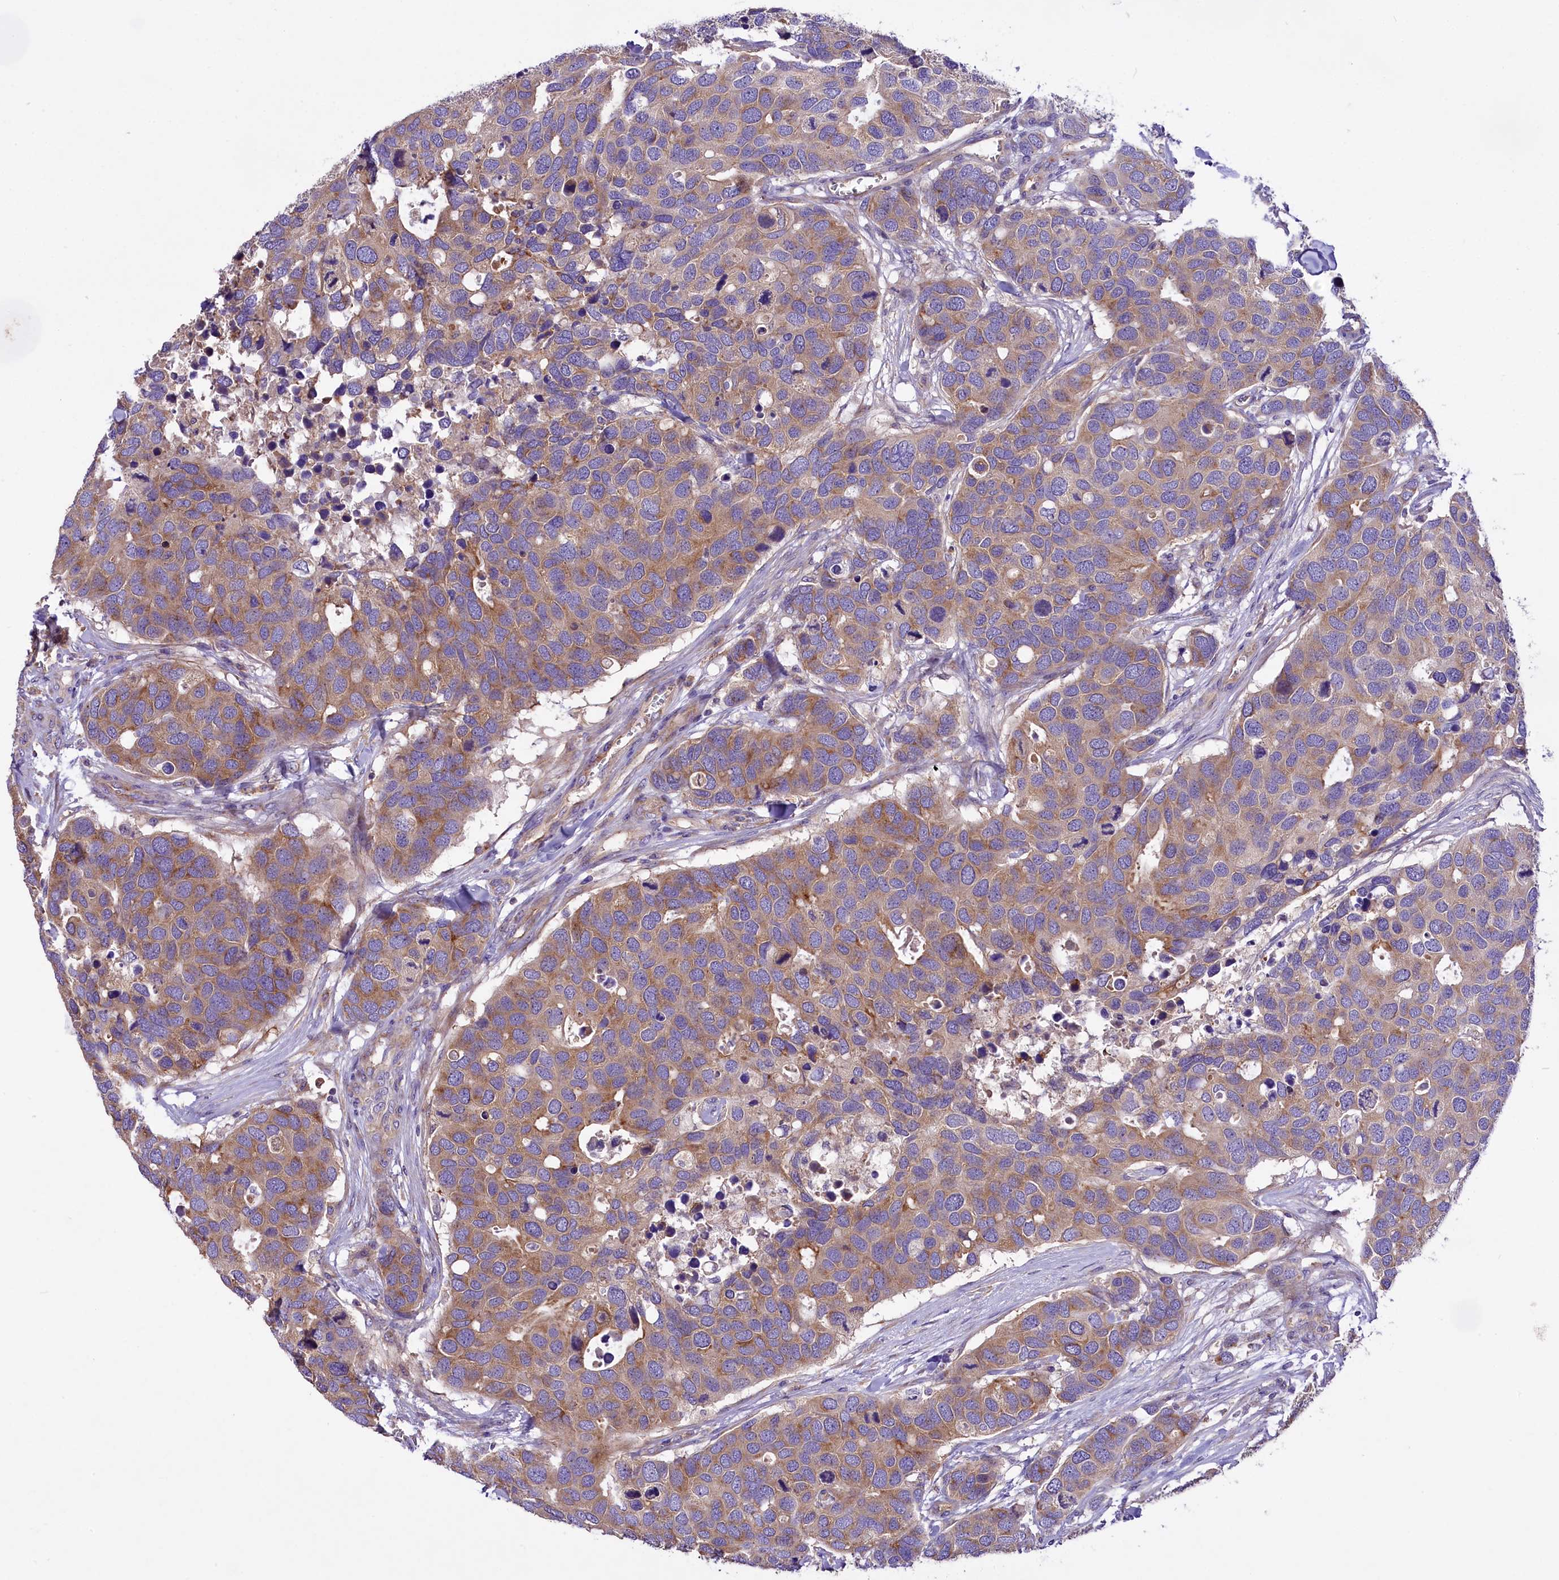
{"staining": {"intensity": "weak", "quantity": "25%-75%", "location": "cytoplasmic/membranous"}, "tissue": "breast cancer", "cell_type": "Tumor cells", "image_type": "cancer", "snomed": [{"axis": "morphology", "description": "Duct carcinoma"}, {"axis": "topography", "description": "Breast"}], "caption": "High-magnification brightfield microscopy of breast intraductal carcinoma stained with DAB (brown) and counterstained with hematoxylin (blue). tumor cells exhibit weak cytoplasmic/membranous staining is seen in approximately25%-75% of cells.", "gene": "PEMT", "patient": {"sex": "female", "age": 83}}